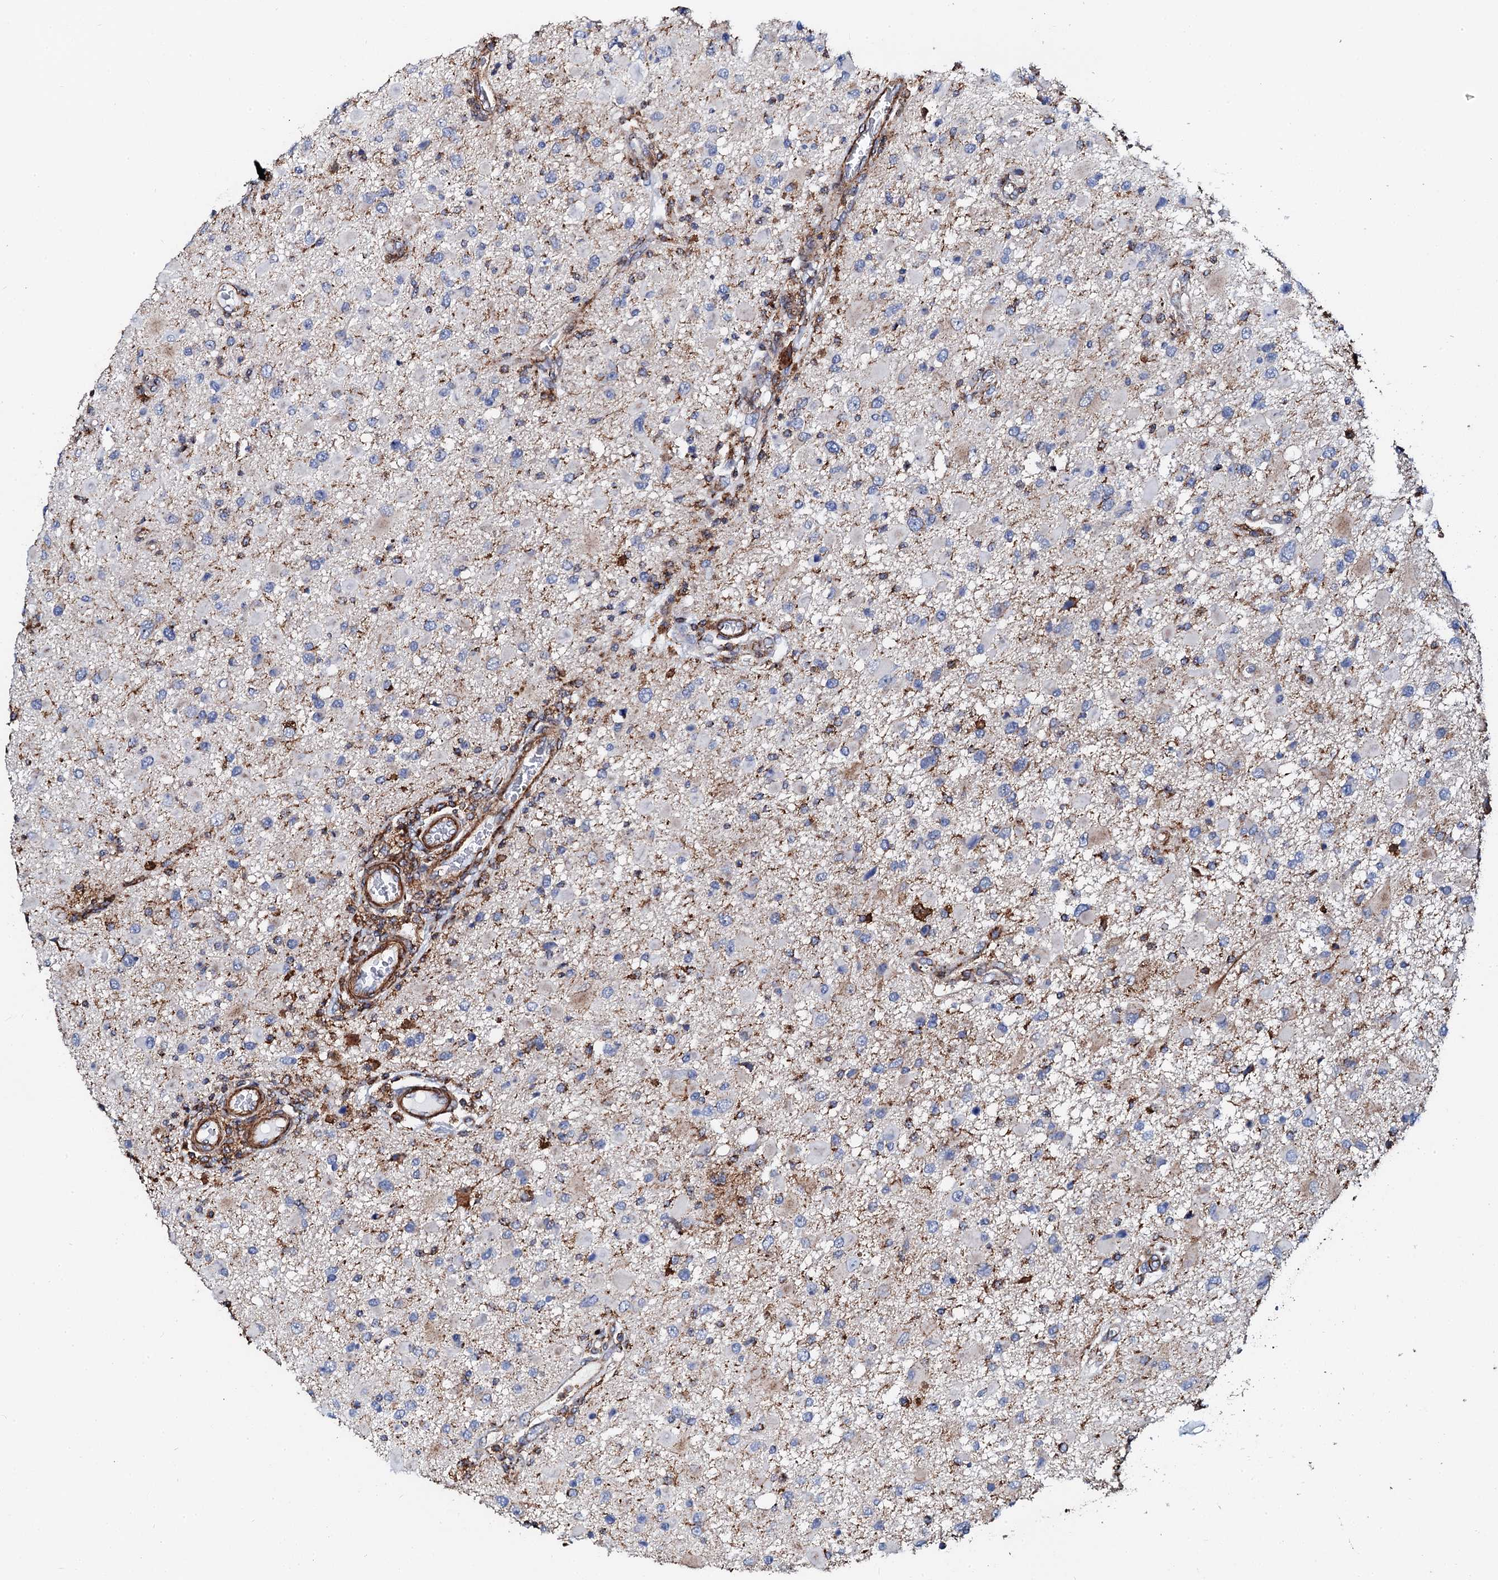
{"staining": {"intensity": "negative", "quantity": "none", "location": "none"}, "tissue": "glioma", "cell_type": "Tumor cells", "image_type": "cancer", "snomed": [{"axis": "morphology", "description": "Glioma, malignant, High grade"}, {"axis": "topography", "description": "Brain"}], "caption": "Image shows no protein expression in tumor cells of malignant high-grade glioma tissue.", "gene": "INTS10", "patient": {"sex": "male", "age": 53}}